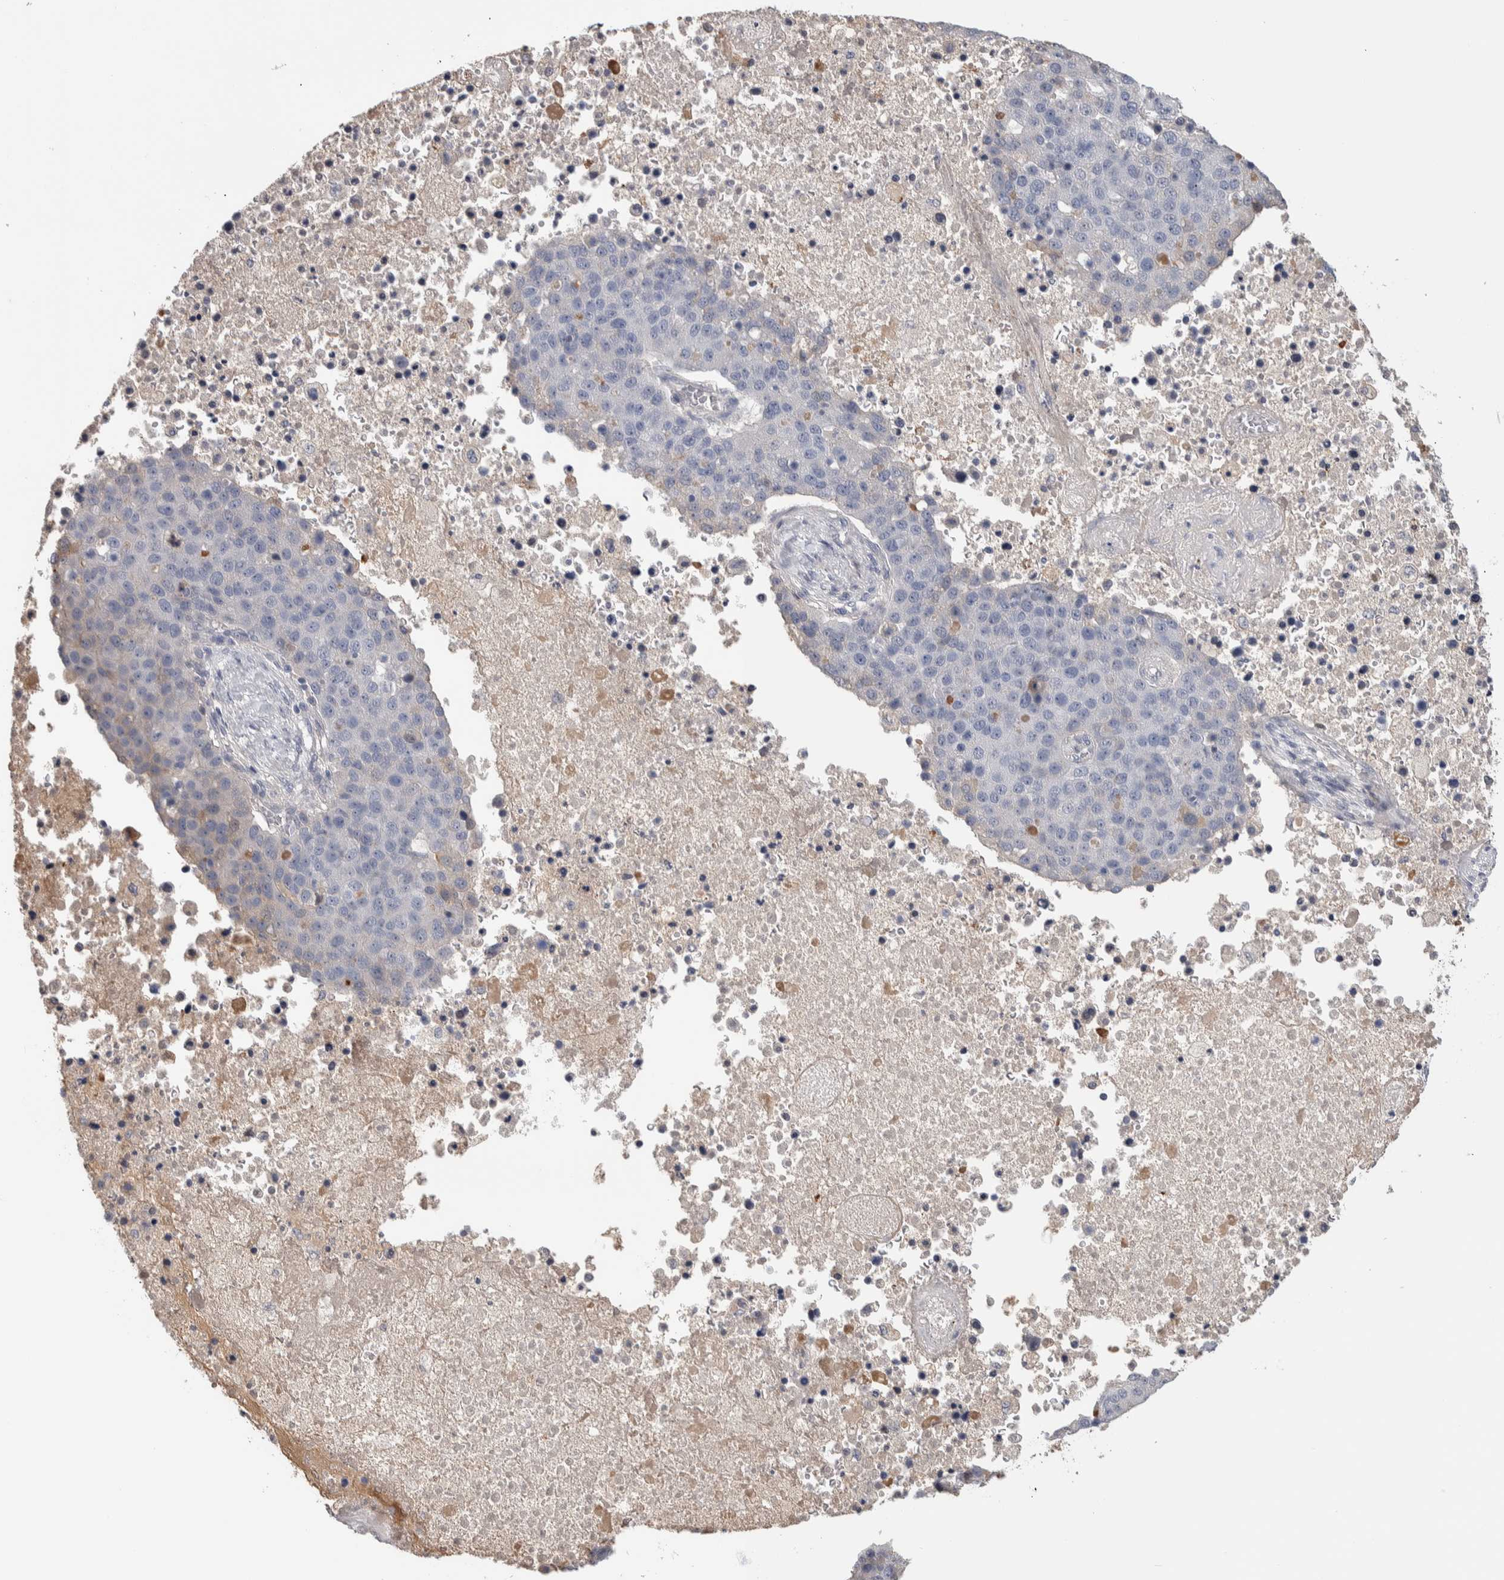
{"staining": {"intensity": "negative", "quantity": "none", "location": "none"}, "tissue": "pancreatic cancer", "cell_type": "Tumor cells", "image_type": "cancer", "snomed": [{"axis": "morphology", "description": "Adenocarcinoma, NOS"}, {"axis": "topography", "description": "Pancreas"}], "caption": "This photomicrograph is of pancreatic adenocarcinoma stained with IHC to label a protein in brown with the nuclei are counter-stained blue. There is no positivity in tumor cells. (DAB (3,3'-diaminobenzidine) immunohistochemistry (IHC) visualized using brightfield microscopy, high magnification).", "gene": "TMEM102", "patient": {"sex": "female", "age": 61}}